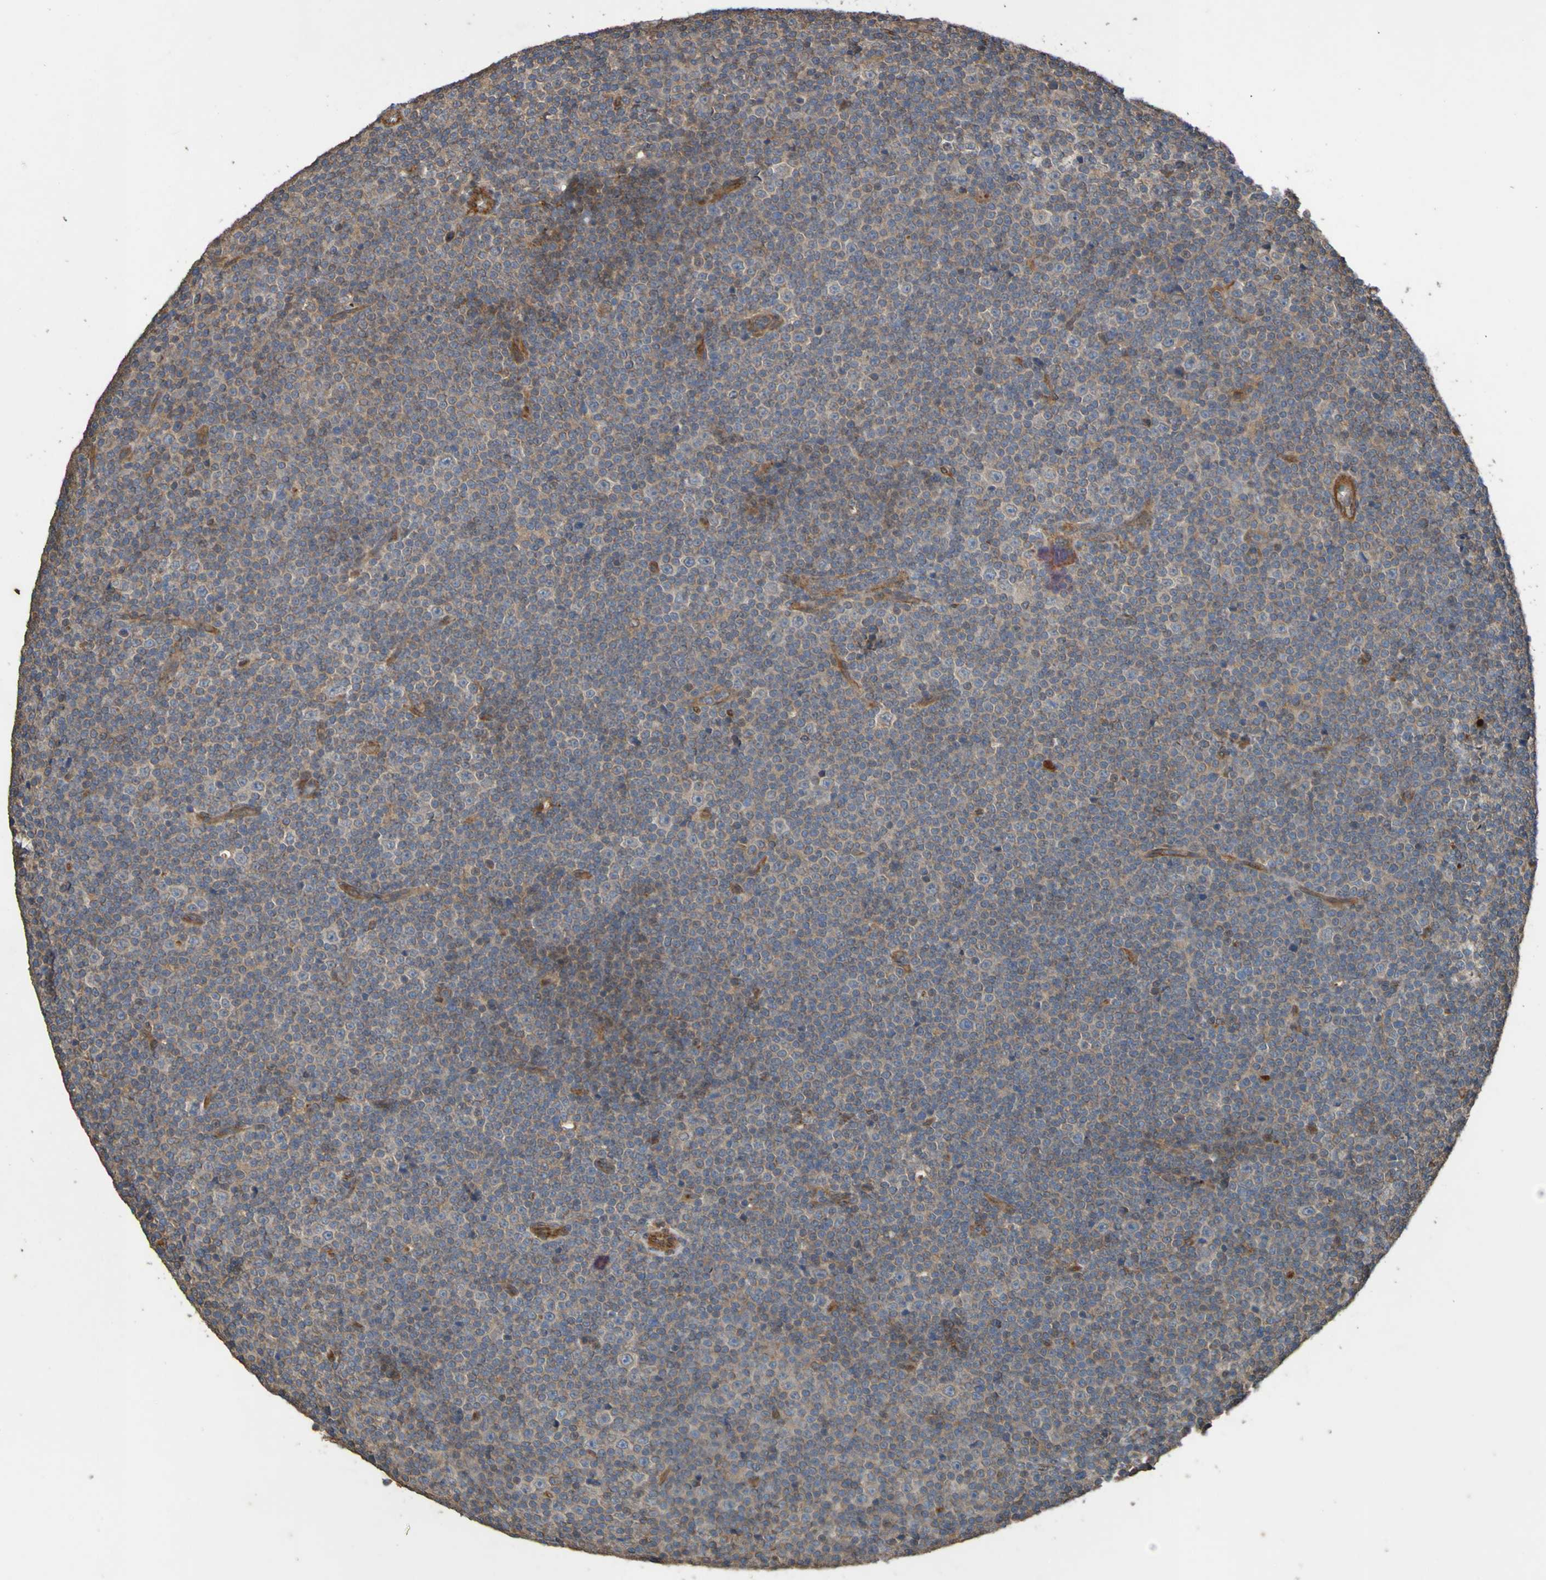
{"staining": {"intensity": "negative", "quantity": "none", "location": "none"}, "tissue": "lymphoma", "cell_type": "Tumor cells", "image_type": "cancer", "snomed": [{"axis": "morphology", "description": "Malignant lymphoma, non-Hodgkin's type, Low grade"}, {"axis": "topography", "description": "Lymph node"}], "caption": "Tumor cells show no significant protein expression in lymphoma.", "gene": "UCN", "patient": {"sex": "female", "age": 67}}